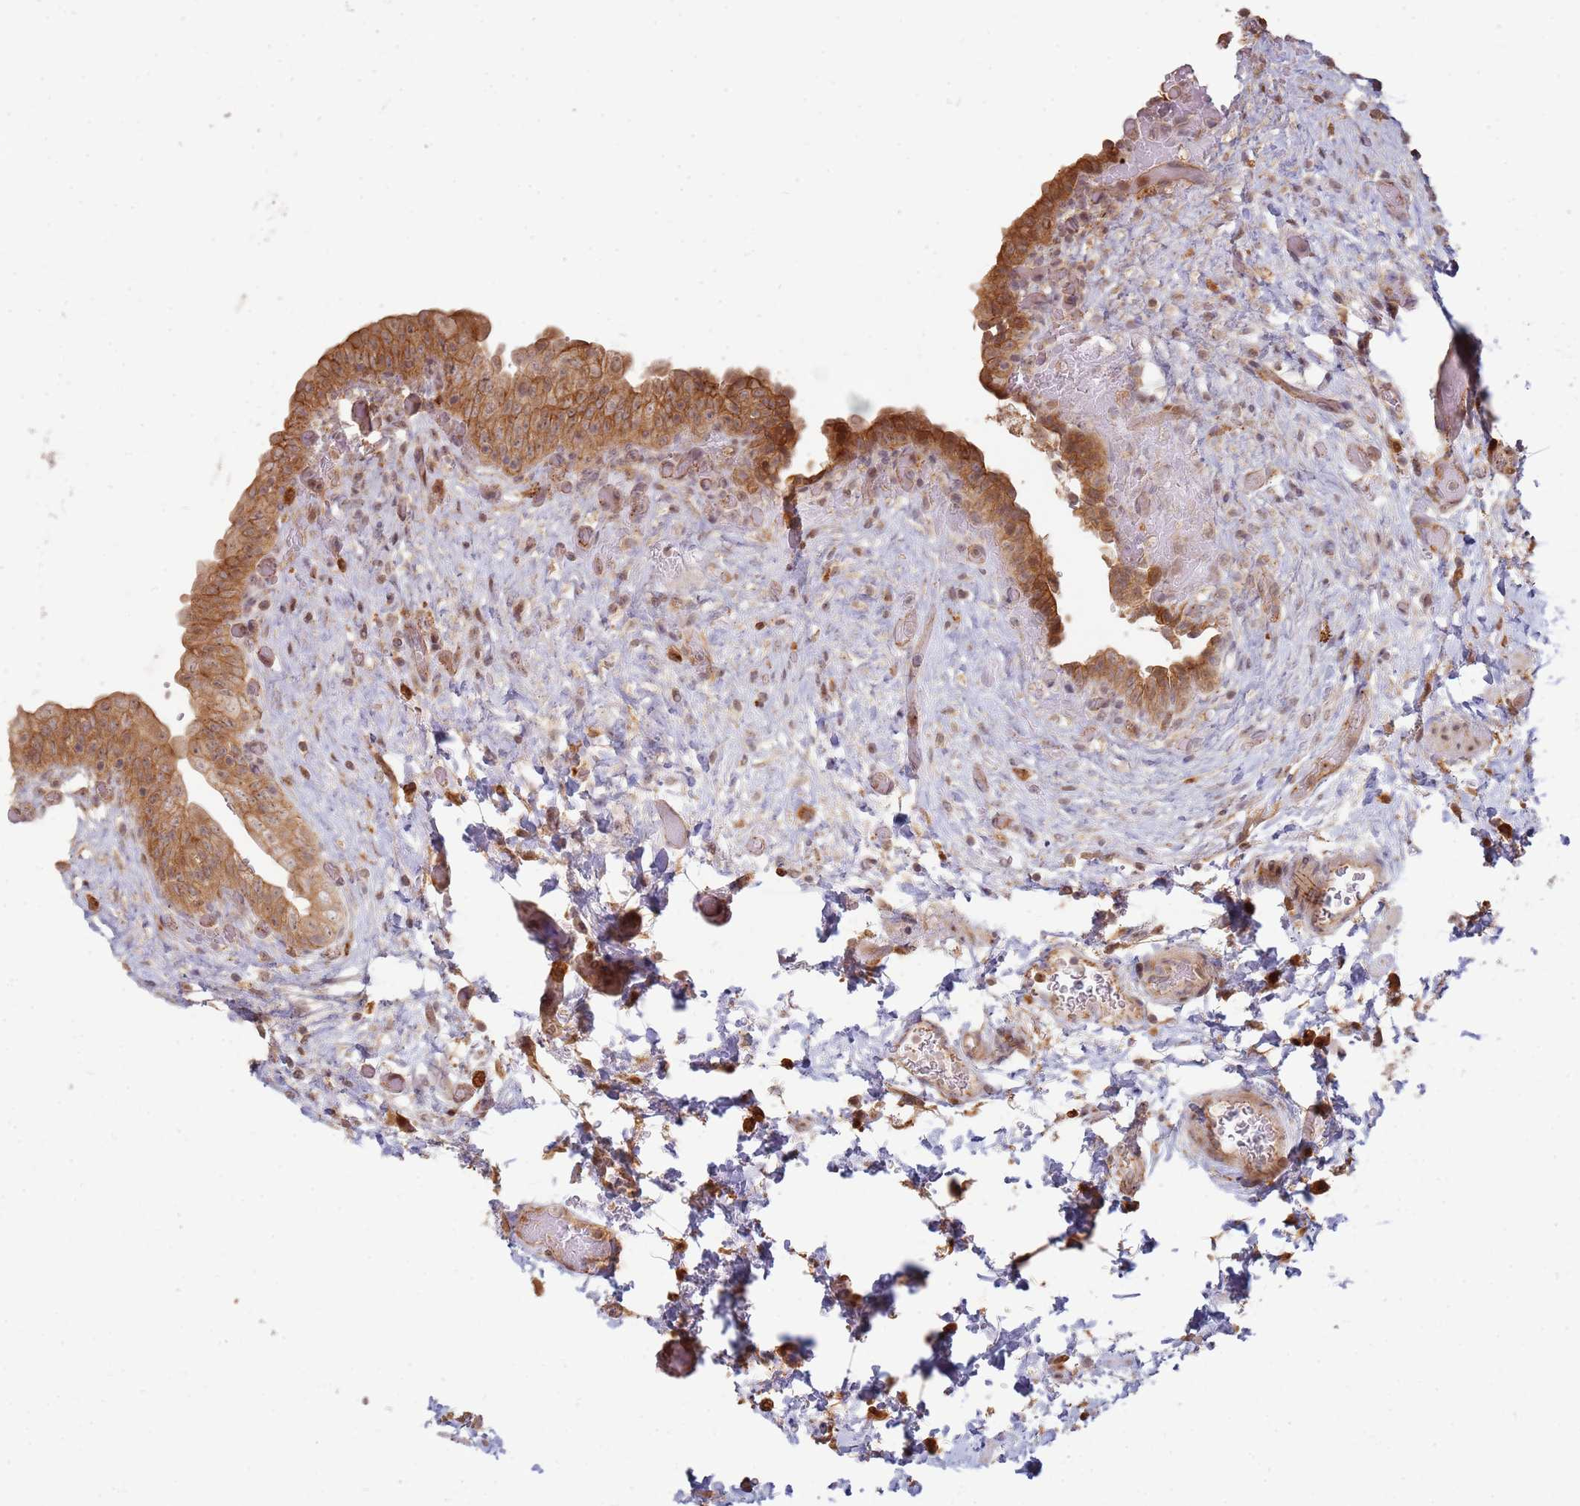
{"staining": {"intensity": "moderate", "quantity": ">75%", "location": "cytoplasmic/membranous"}, "tissue": "urinary bladder", "cell_type": "Urothelial cells", "image_type": "normal", "snomed": [{"axis": "morphology", "description": "Normal tissue, NOS"}, {"axis": "topography", "description": "Urinary bladder"}], "caption": "A micrograph of urinary bladder stained for a protein reveals moderate cytoplasmic/membranous brown staining in urothelial cells.", "gene": "MPEG1", "patient": {"sex": "male", "age": 69}}